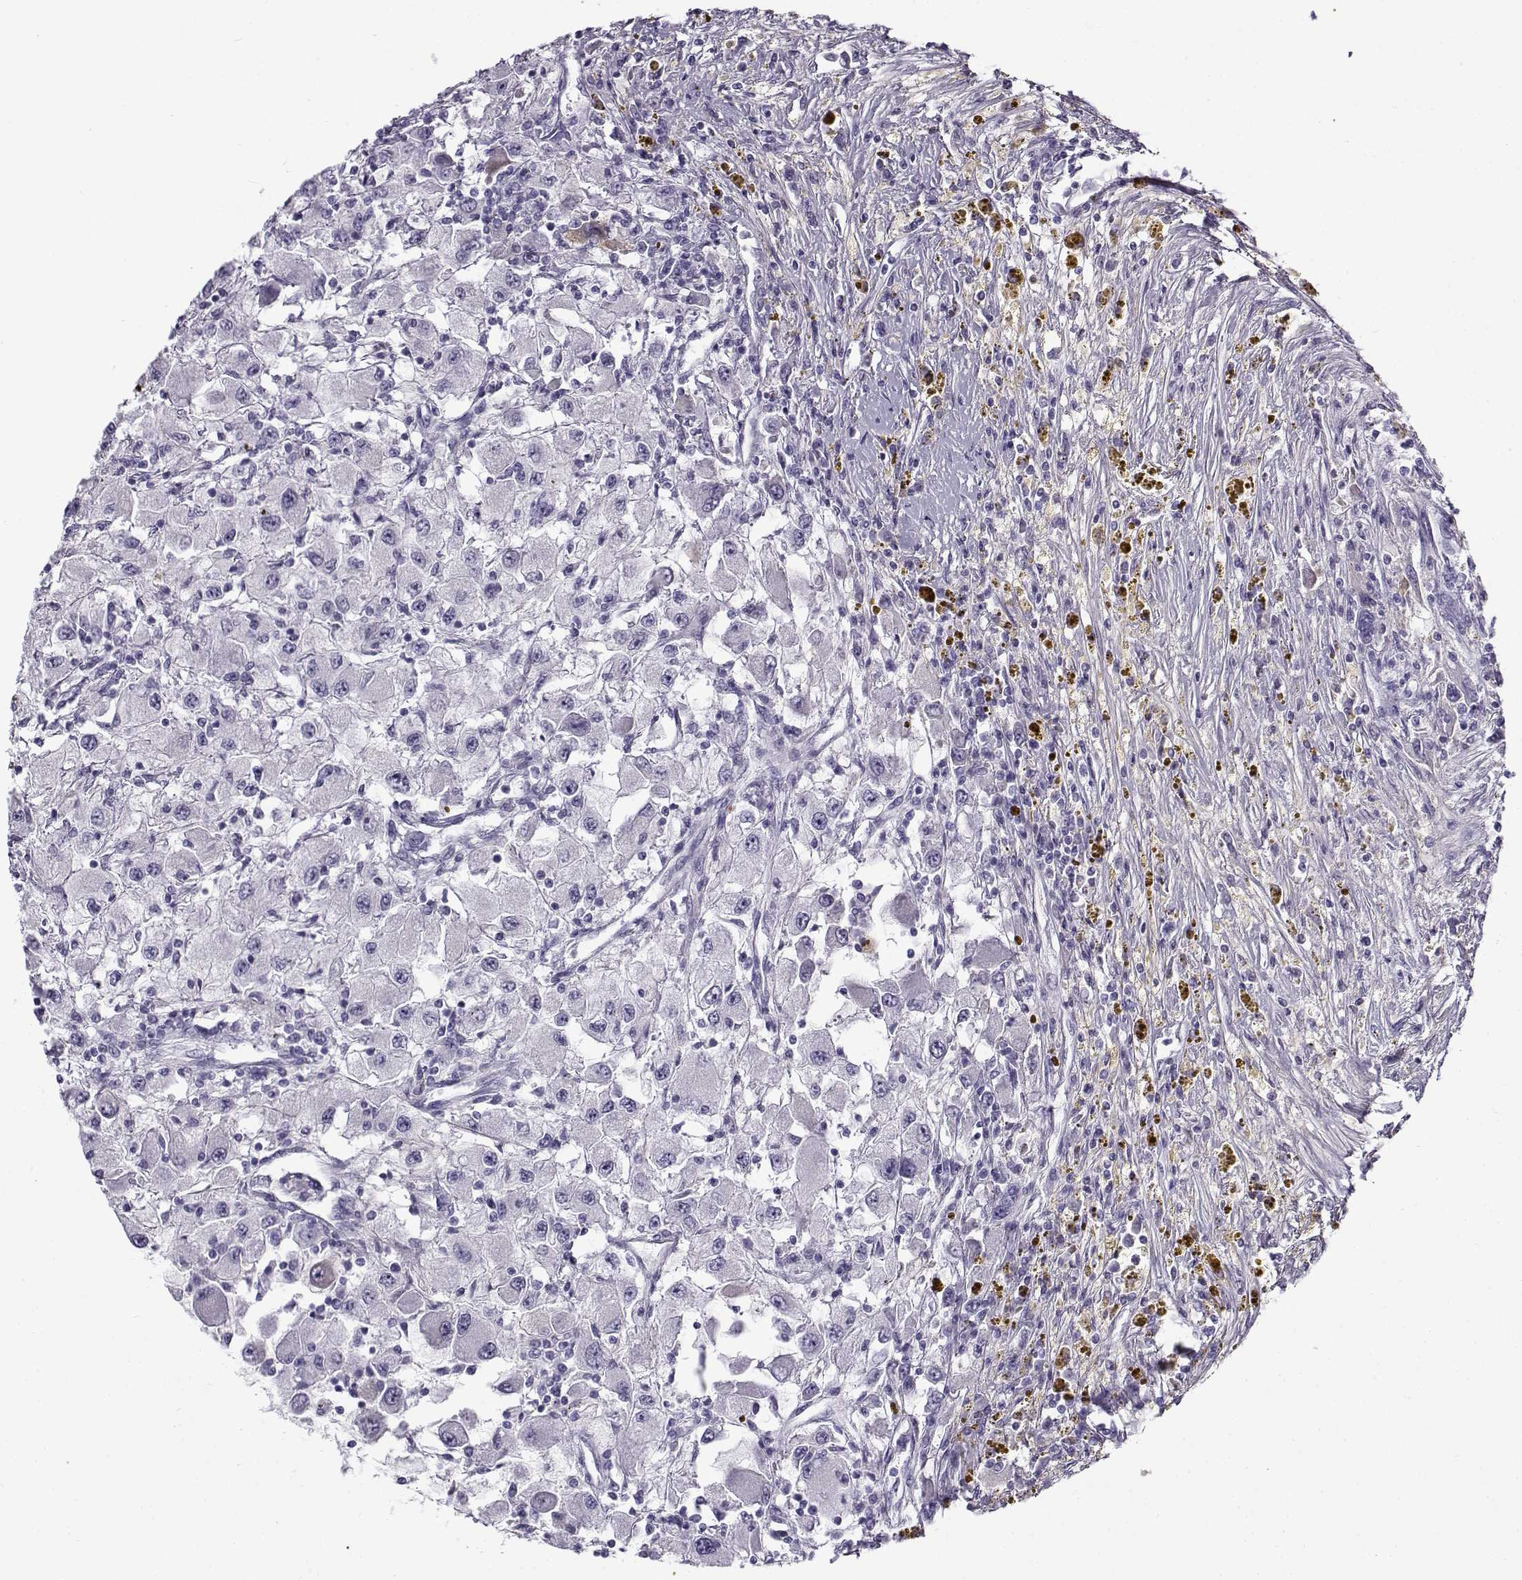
{"staining": {"intensity": "negative", "quantity": "none", "location": "none"}, "tissue": "renal cancer", "cell_type": "Tumor cells", "image_type": "cancer", "snomed": [{"axis": "morphology", "description": "Adenocarcinoma, NOS"}, {"axis": "topography", "description": "Kidney"}], "caption": "Renal adenocarcinoma was stained to show a protein in brown. There is no significant expression in tumor cells.", "gene": "GTSF1L", "patient": {"sex": "female", "age": 67}}